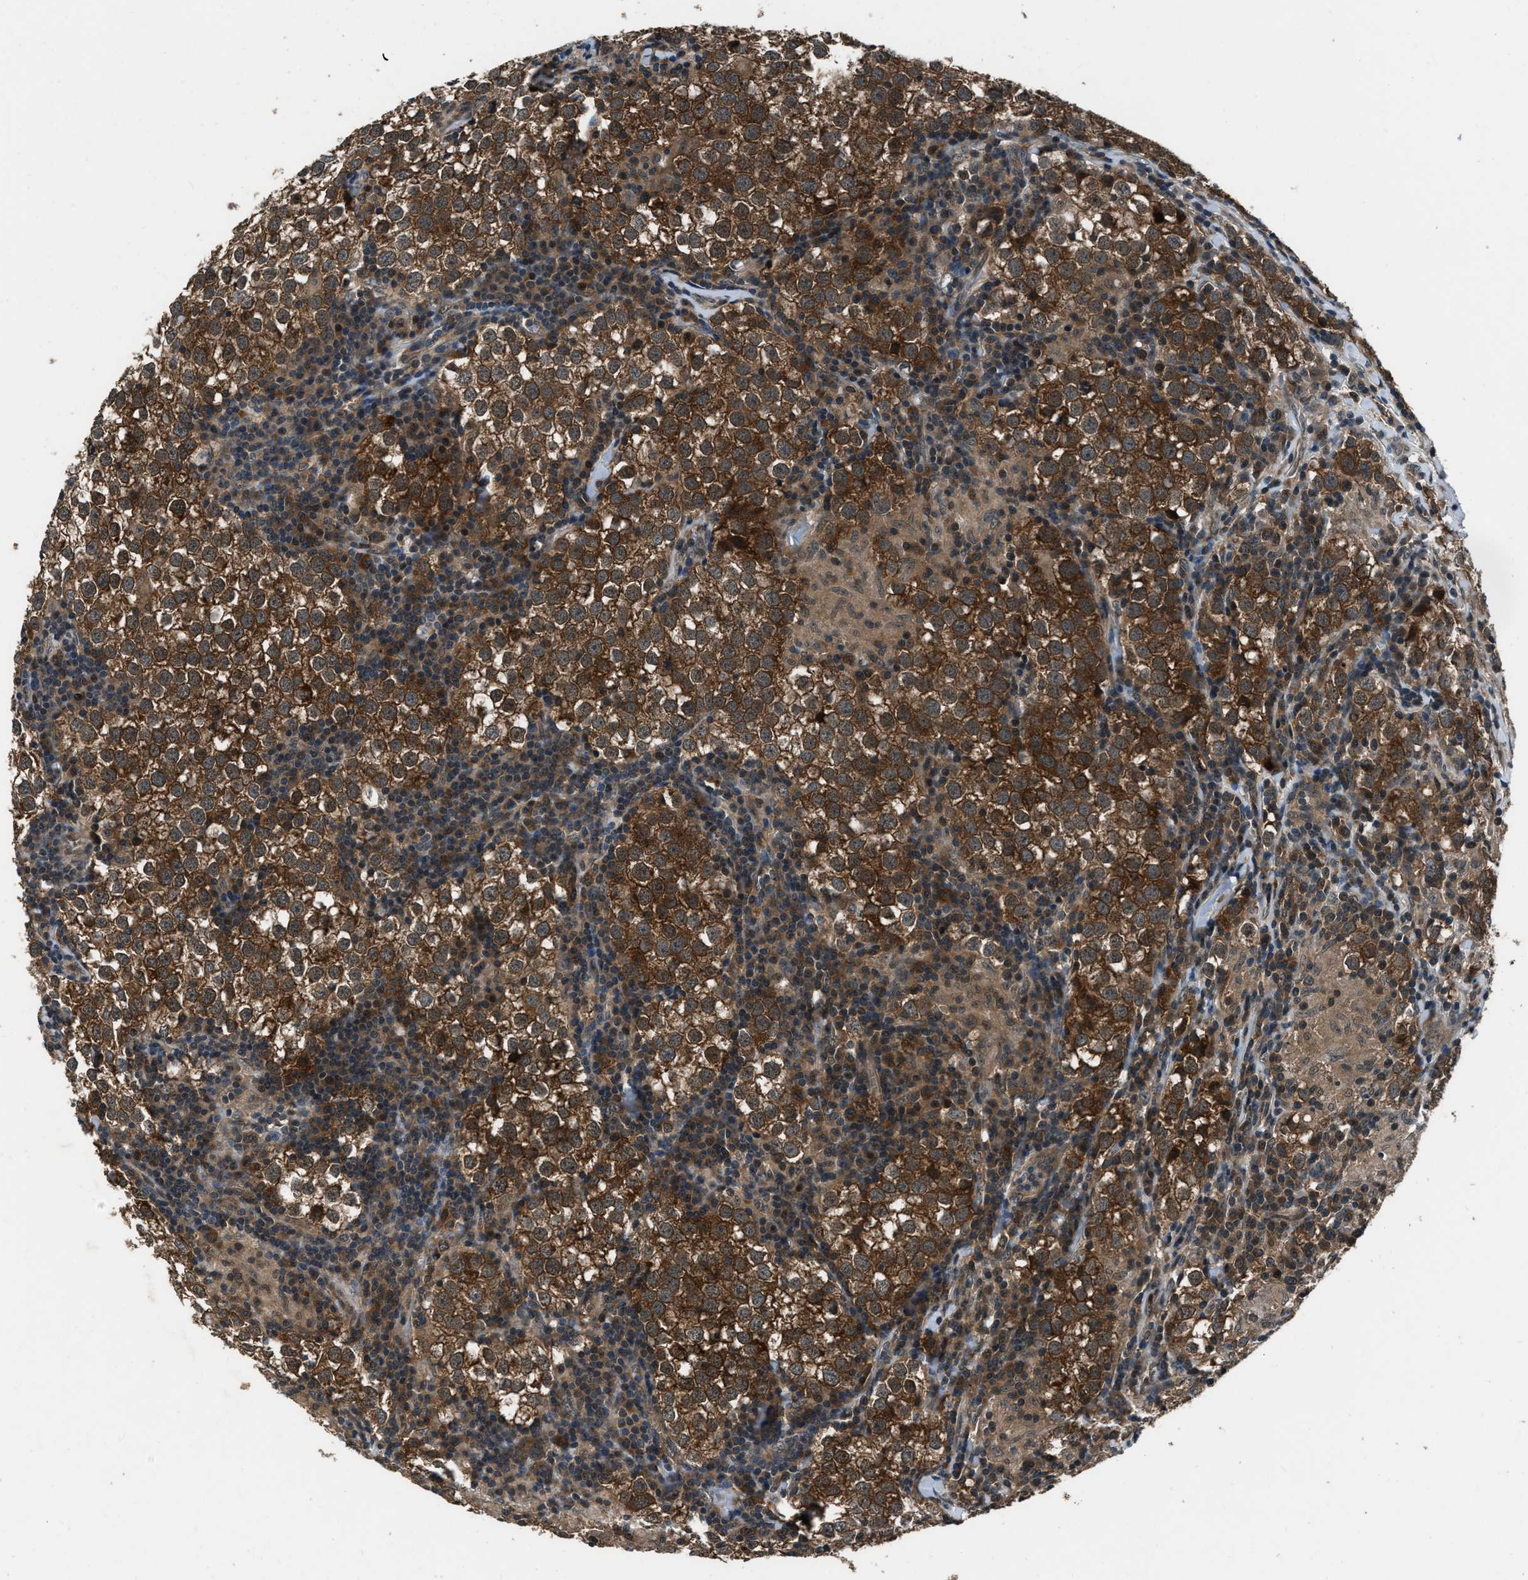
{"staining": {"intensity": "moderate", "quantity": ">75%", "location": "cytoplasmic/membranous"}, "tissue": "testis cancer", "cell_type": "Tumor cells", "image_type": "cancer", "snomed": [{"axis": "morphology", "description": "Seminoma, NOS"}, {"axis": "morphology", "description": "Carcinoma, Embryonal, NOS"}, {"axis": "topography", "description": "Testis"}], "caption": "Human testis embryonal carcinoma stained for a protein (brown) demonstrates moderate cytoplasmic/membranous positive staining in approximately >75% of tumor cells.", "gene": "NUDCD3", "patient": {"sex": "male", "age": 36}}